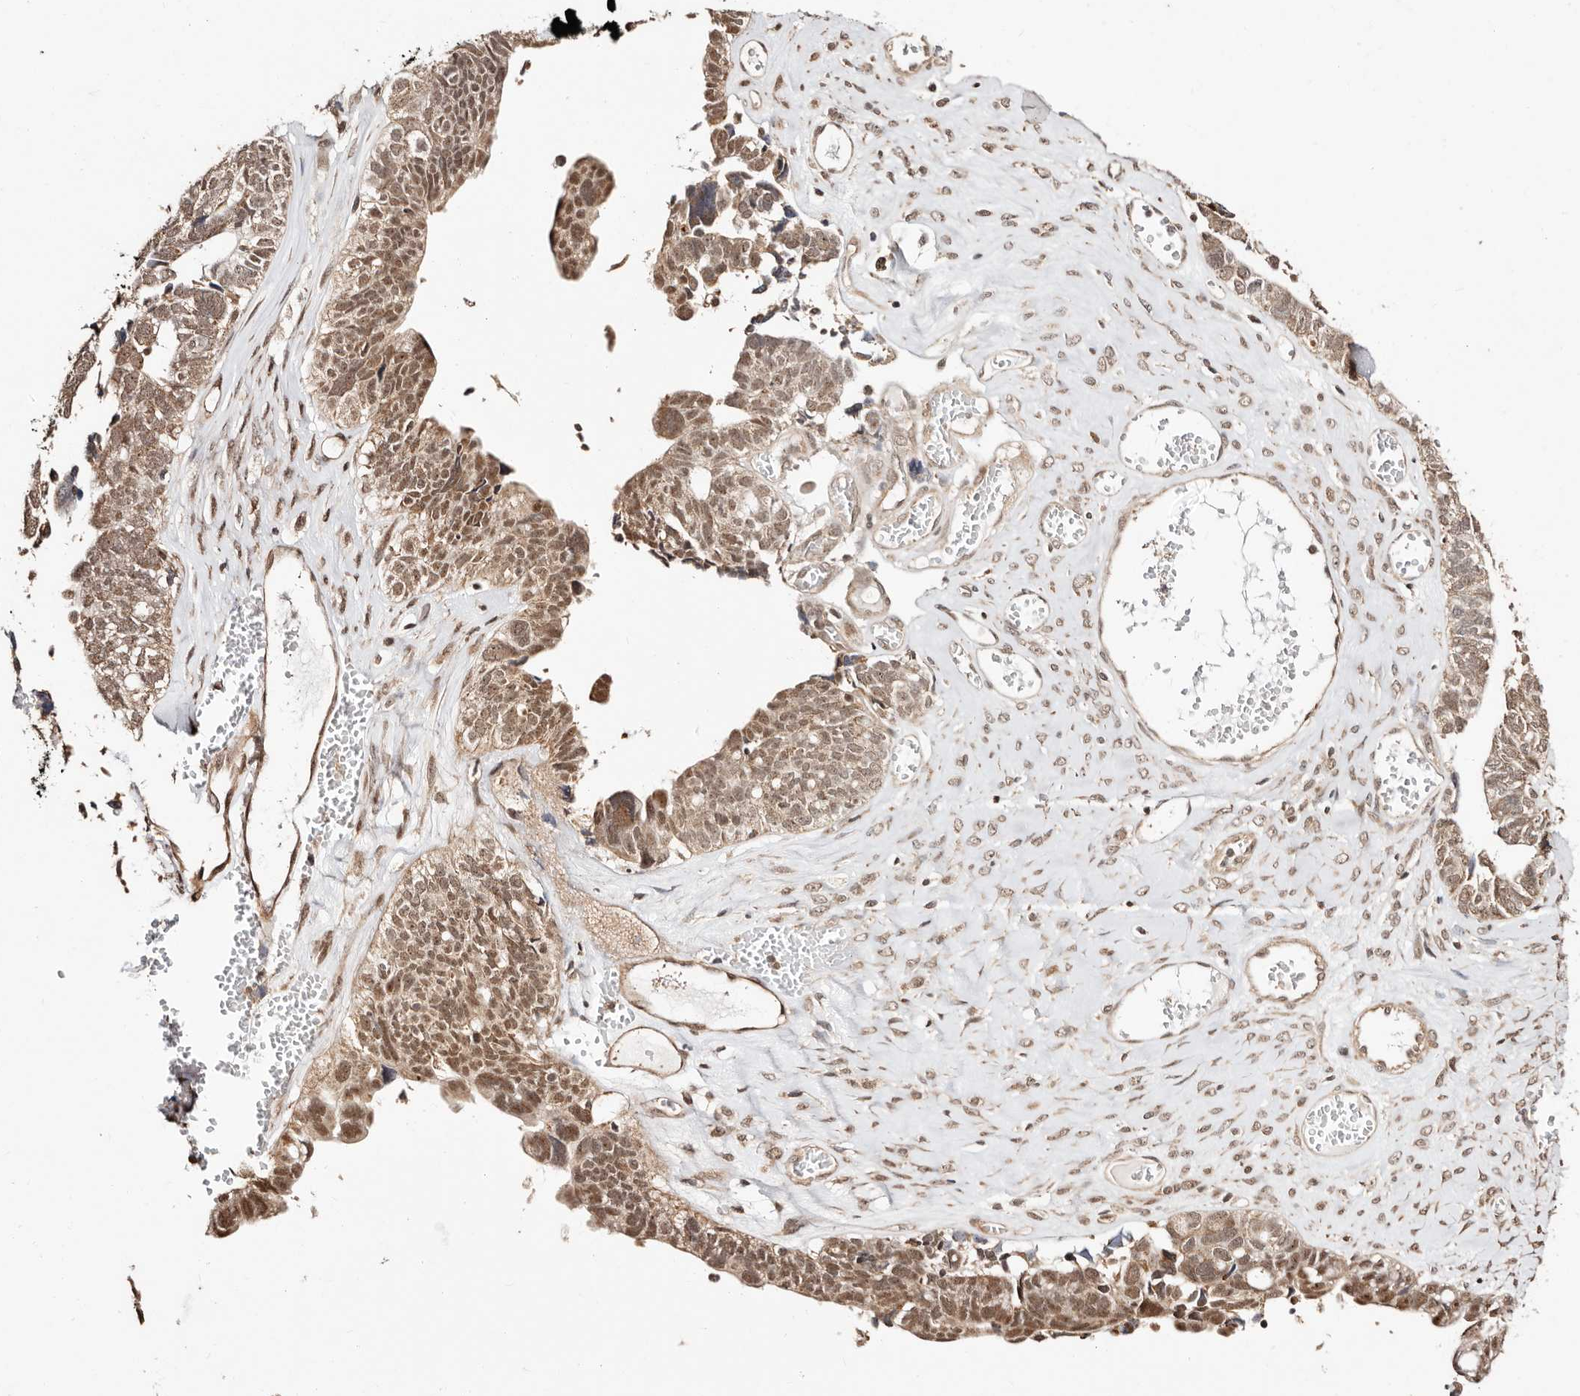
{"staining": {"intensity": "moderate", "quantity": ">75%", "location": "nuclear"}, "tissue": "ovarian cancer", "cell_type": "Tumor cells", "image_type": "cancer", "snomed": [{"axis": "morphology", "description": "Cystadenocarcinoma, serous, NOS"}, {"axis": "topography", "description": "Ovary"}], "caption": "A medium amount of moderate nuclear staining is identified in approximately >75% of tumor cells in ovarian serous cystadenocarcinoma tissue.", "gene": "CTNNBL1", "patient": {"sex": "female", "age": 79}}